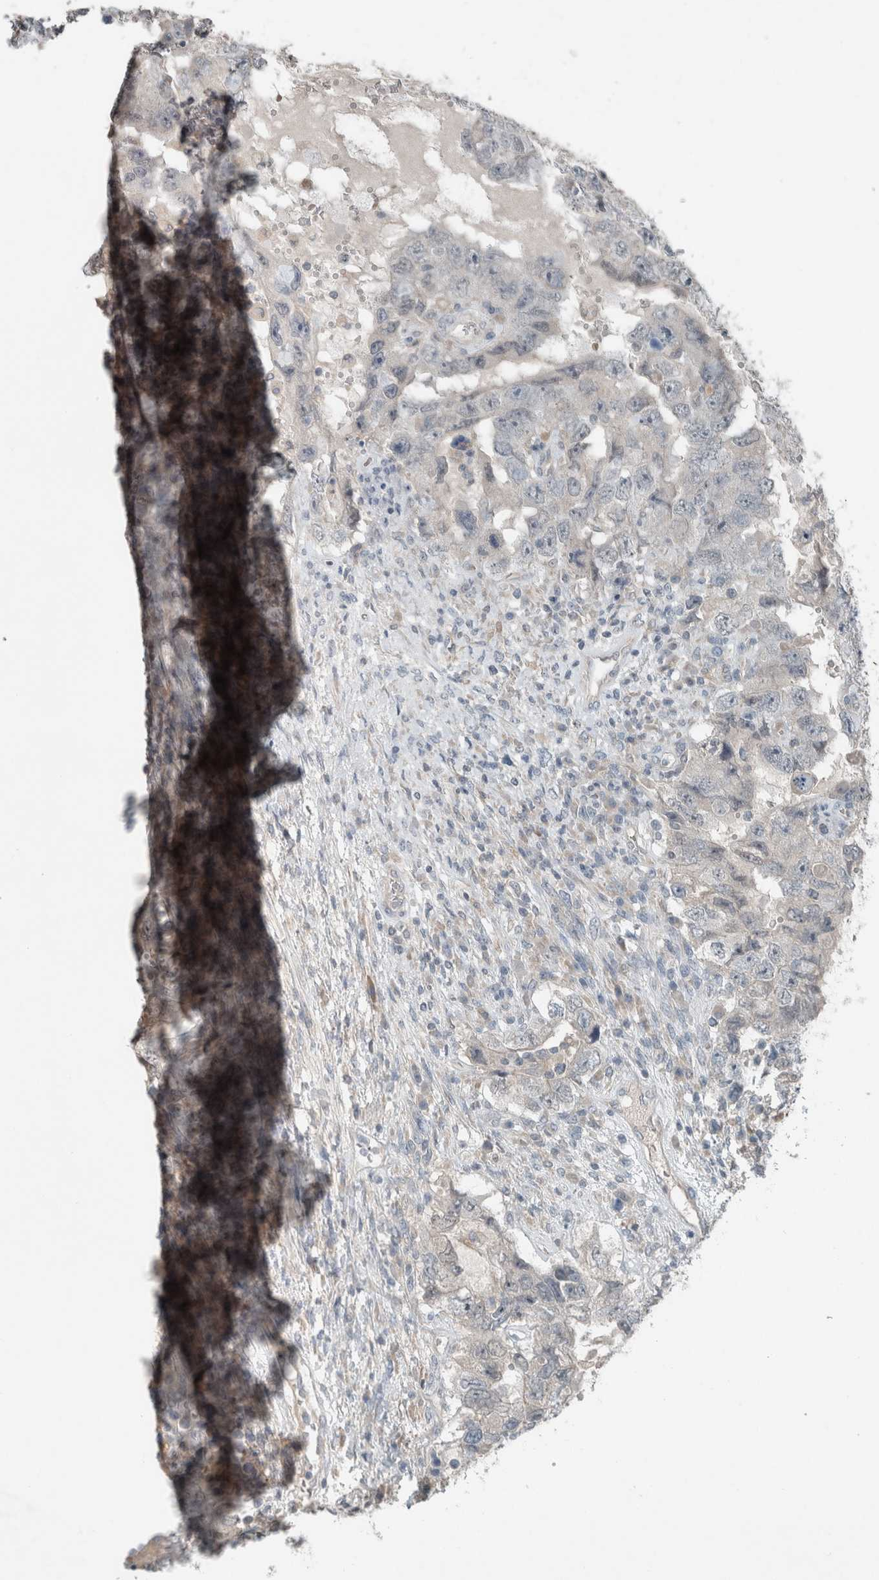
{"staining": {"intensity": "negative", "quantity": "none", "location": "none"}, "tissue": "testis cancer", "cell_type": "Tumor cells", "image_type": "cancer", "snomed": [{"axis": "morphology", "description": "Carcinoma, Embryonal, NOS"}, {"axis": "topography", "description": "Testis"}], "caption": "Tumor cells show no significant expression in embryonal carcinoma (testis).", "gene": "JADE2", "patient": {"sex": "male", "age": 26}}